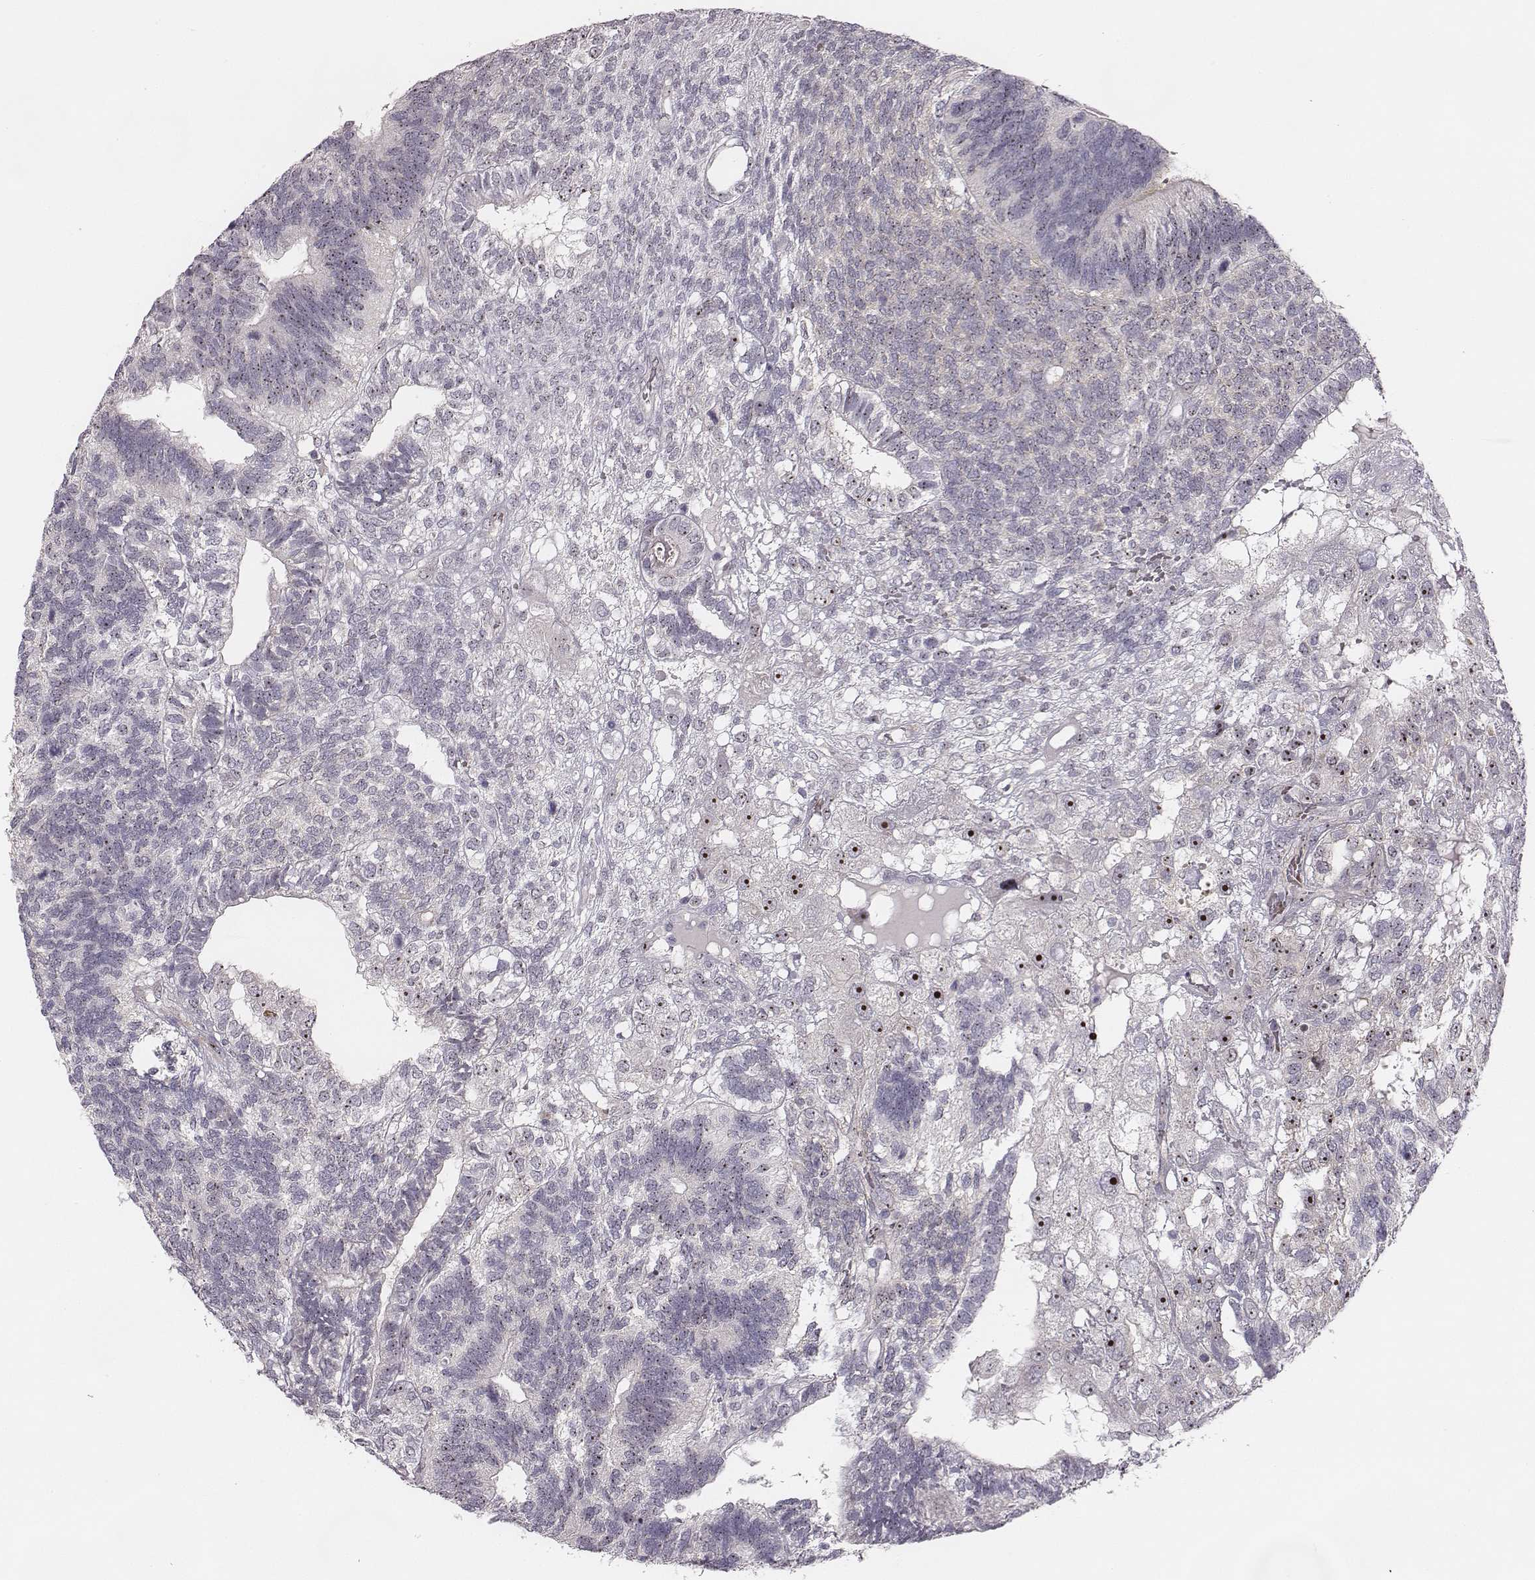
{"staining": {"intensity": "negative", "quantity": "none", "location": "none"}, "tissue": "testis cancer", "cell_type": "Tumor cells", "image_type": "cancer", "snomed": [{"axis": "morphology", "description": "Seminoma, NOS"}, {"axis": "morphology", "description": "Carcinoma, Embryonal, NOS"}, {"axis": "topography", "description": "Testis"}], "caption": "Tumor cells are negative for protein expression in human testis embryonal carcinoma.", "gene": "NIFK", "patient": {"sex": "male", "age": 41}}